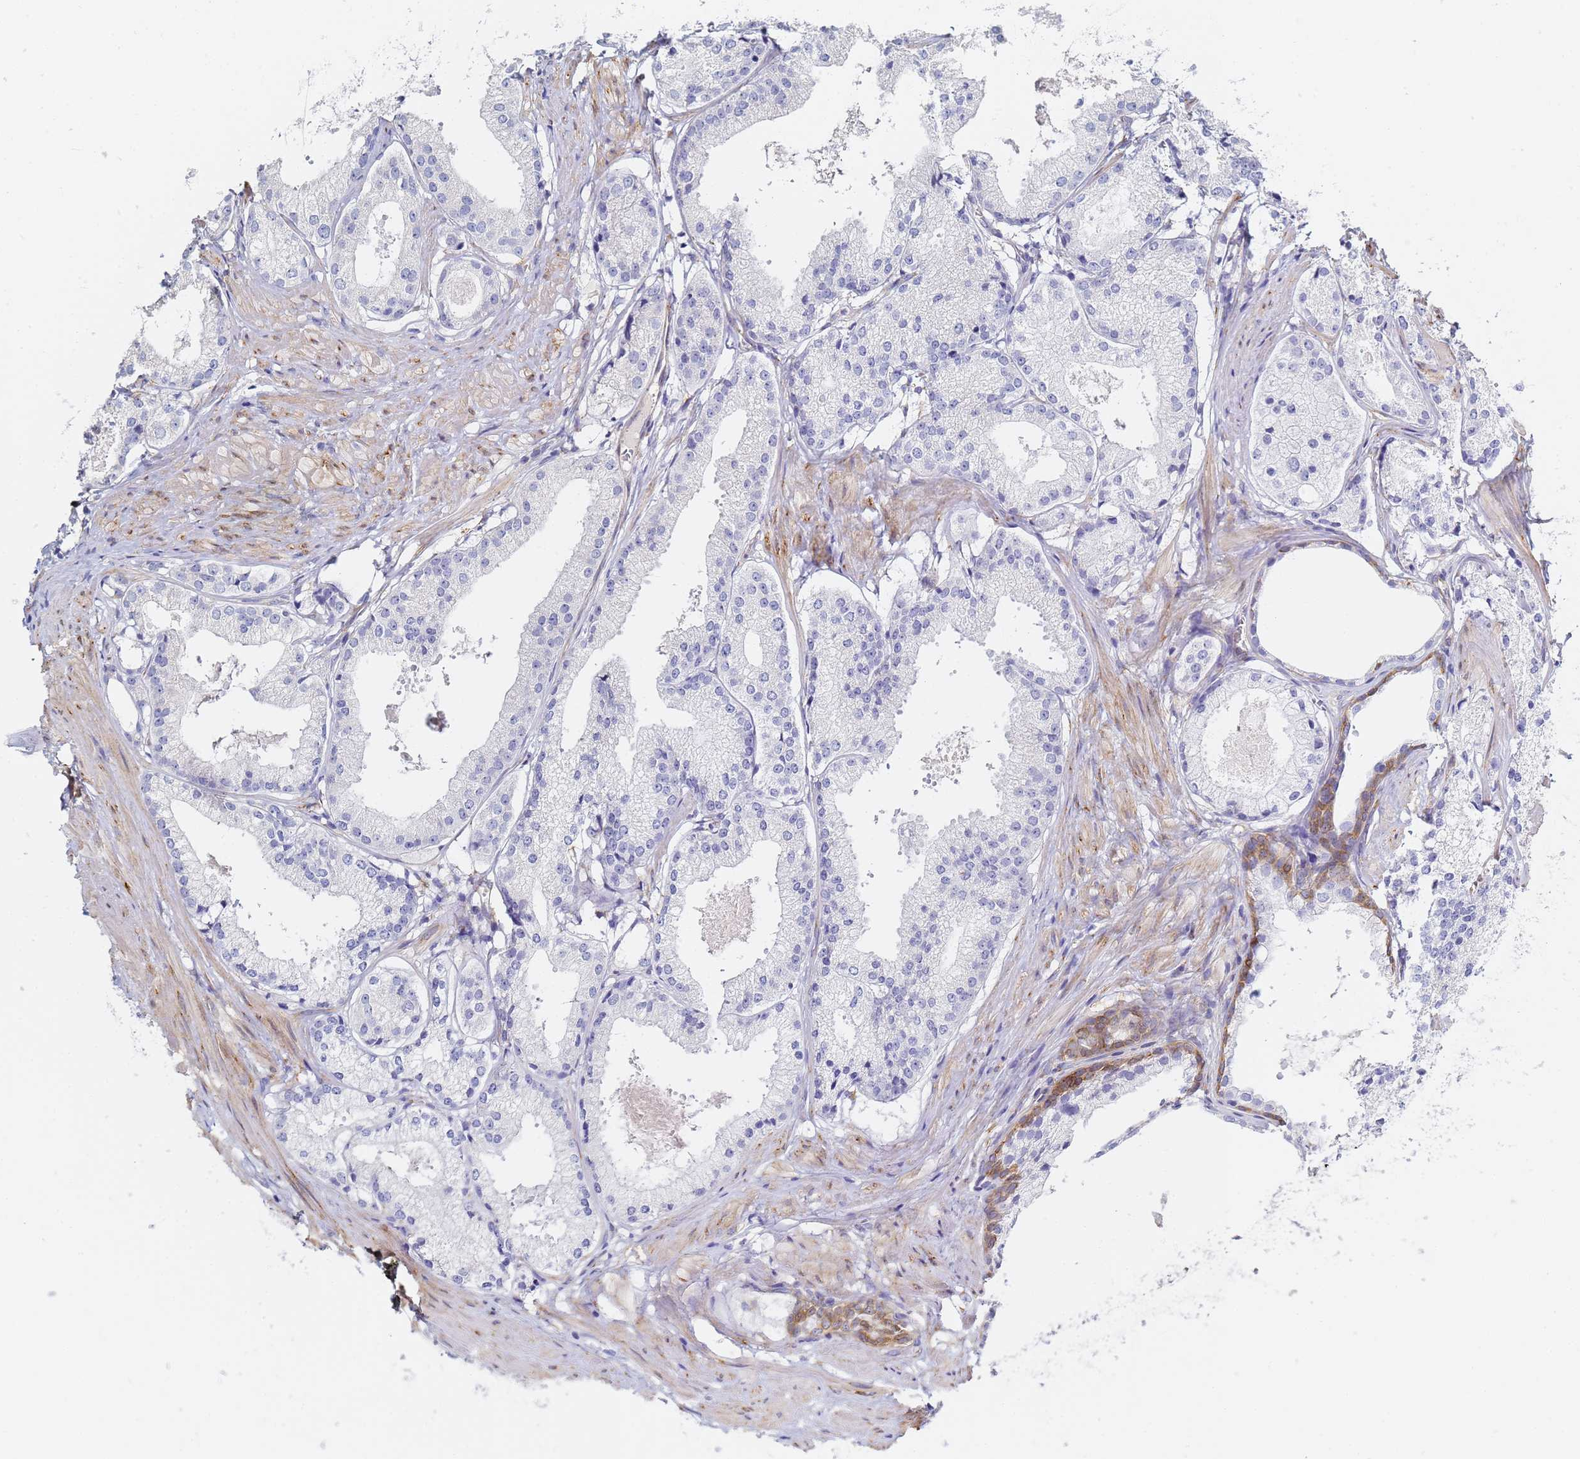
{"staining": {"intensity": "negative", "quantity": "none", "location": "none"}, "tissue": "prostate cancer", "cell_type": "Tumor cells", "image_type": "cancer", "snomed": [{"axis": "morphology", "description": "Adenocarcinoma, Low grade"}, {"axis": "topography", "description": "Prostate"}], "caption": "Tumor cells are negative for brown protein staining in adenocarcinoma (low-grade) (prostate). (Brightfield microscopy of DAB (3,3'-diaminobenzidine) immunohistochemistry (IHC) at high magnification).", "gene": "GDAP2", "patient": {"sex": "male", "age": 57}}